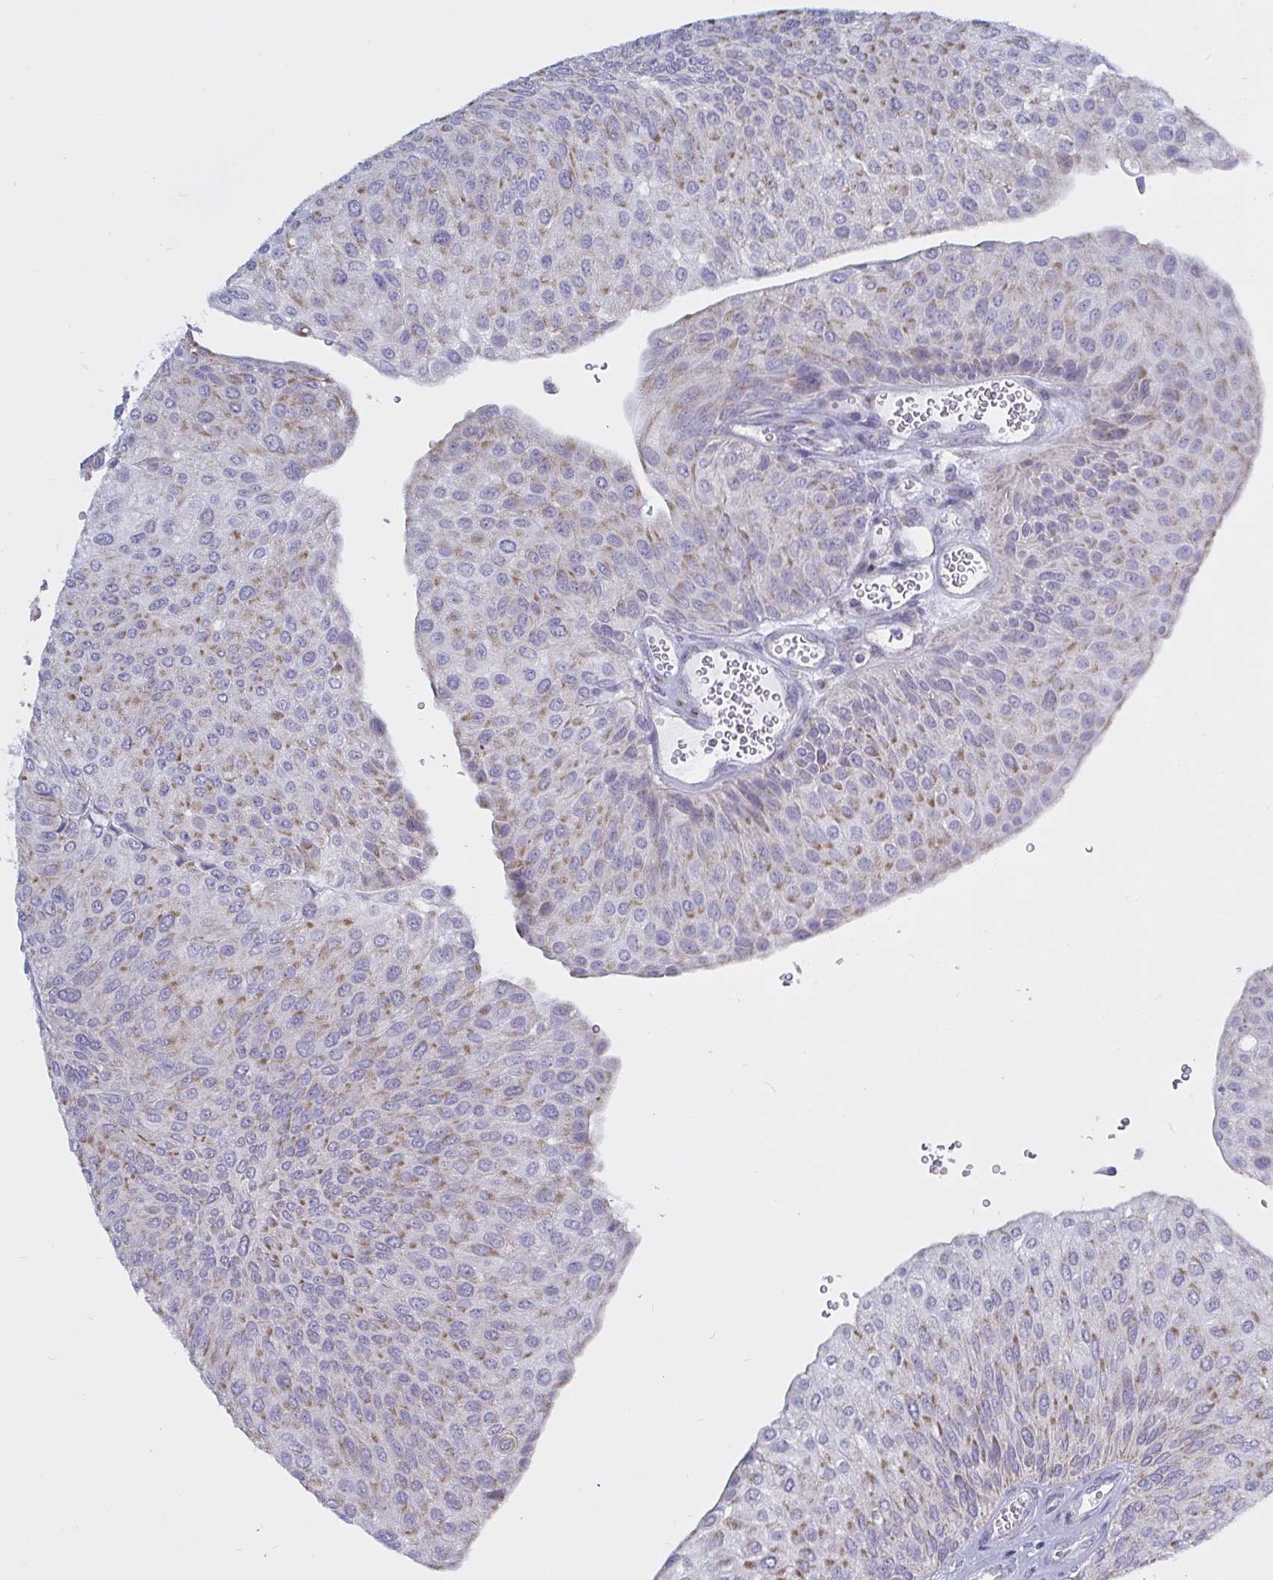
{"staining": {"intensity": "moderate", "quantity": "25%-75%", "location": "cytoplasmic/membranous"}, "tissue": "urothelial cancer", "cell_type": "Tumor cells", "image_type": "cancer", "snomed": [{"axis": "morphology", "description": "Urothelial carcinoma, NOS"}, {"axis": "topography", "description": "Urinary bladder"}], "caption": "IHC staining of transitional cell carcinoma, which reveals medium levels of moderate cytoplasmic/membranous positivity in approximately 25%-75% of tumor cells indicating moderate cytoplasmic/membranous protein expression. The staining was performed using DAB (brown) for protein detection and nuclei were counterstained in hematoxylin (blue).", "gene": "ATG9A", "patient": {"sex": "male", "age": 67}}